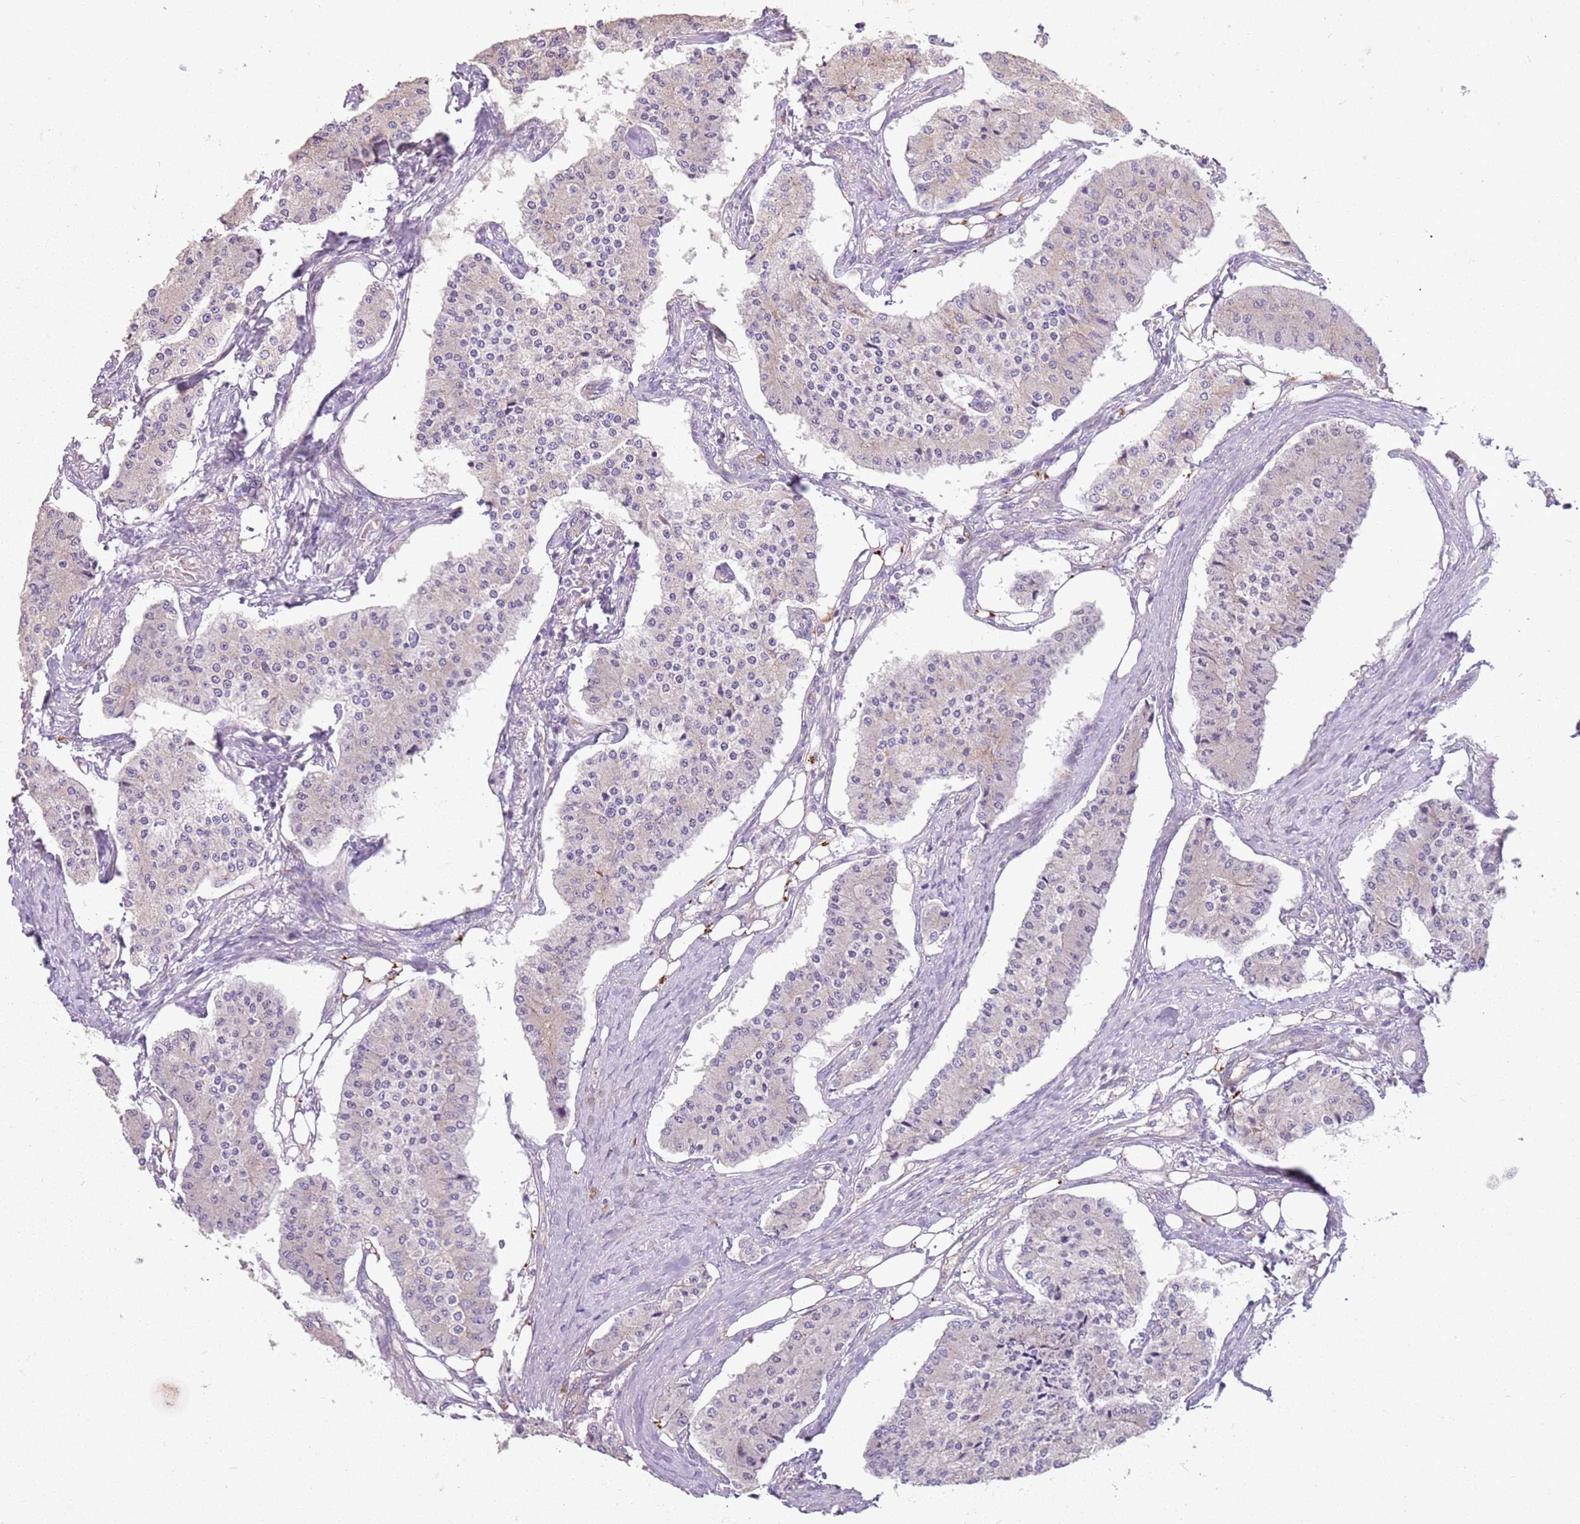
{"staining": {"intensity": "negative", "quantity": "none", "location": "none"}, "tissue": "carcinoid", "cell_type": "Tumor cells", "image_type": "cancer", "snomed": [{"axis": "morphology", "description": "Carcinoid, malignant, NOS"}, {"axis": "topography", "description": "Colon"}], "caption": "Carcinoid (malignant) stained for a protein using immunohistochemistry exhibits no staining tumor cells.", "gene": "RPS28", "patient": {"sex": "female", "age": 52}}